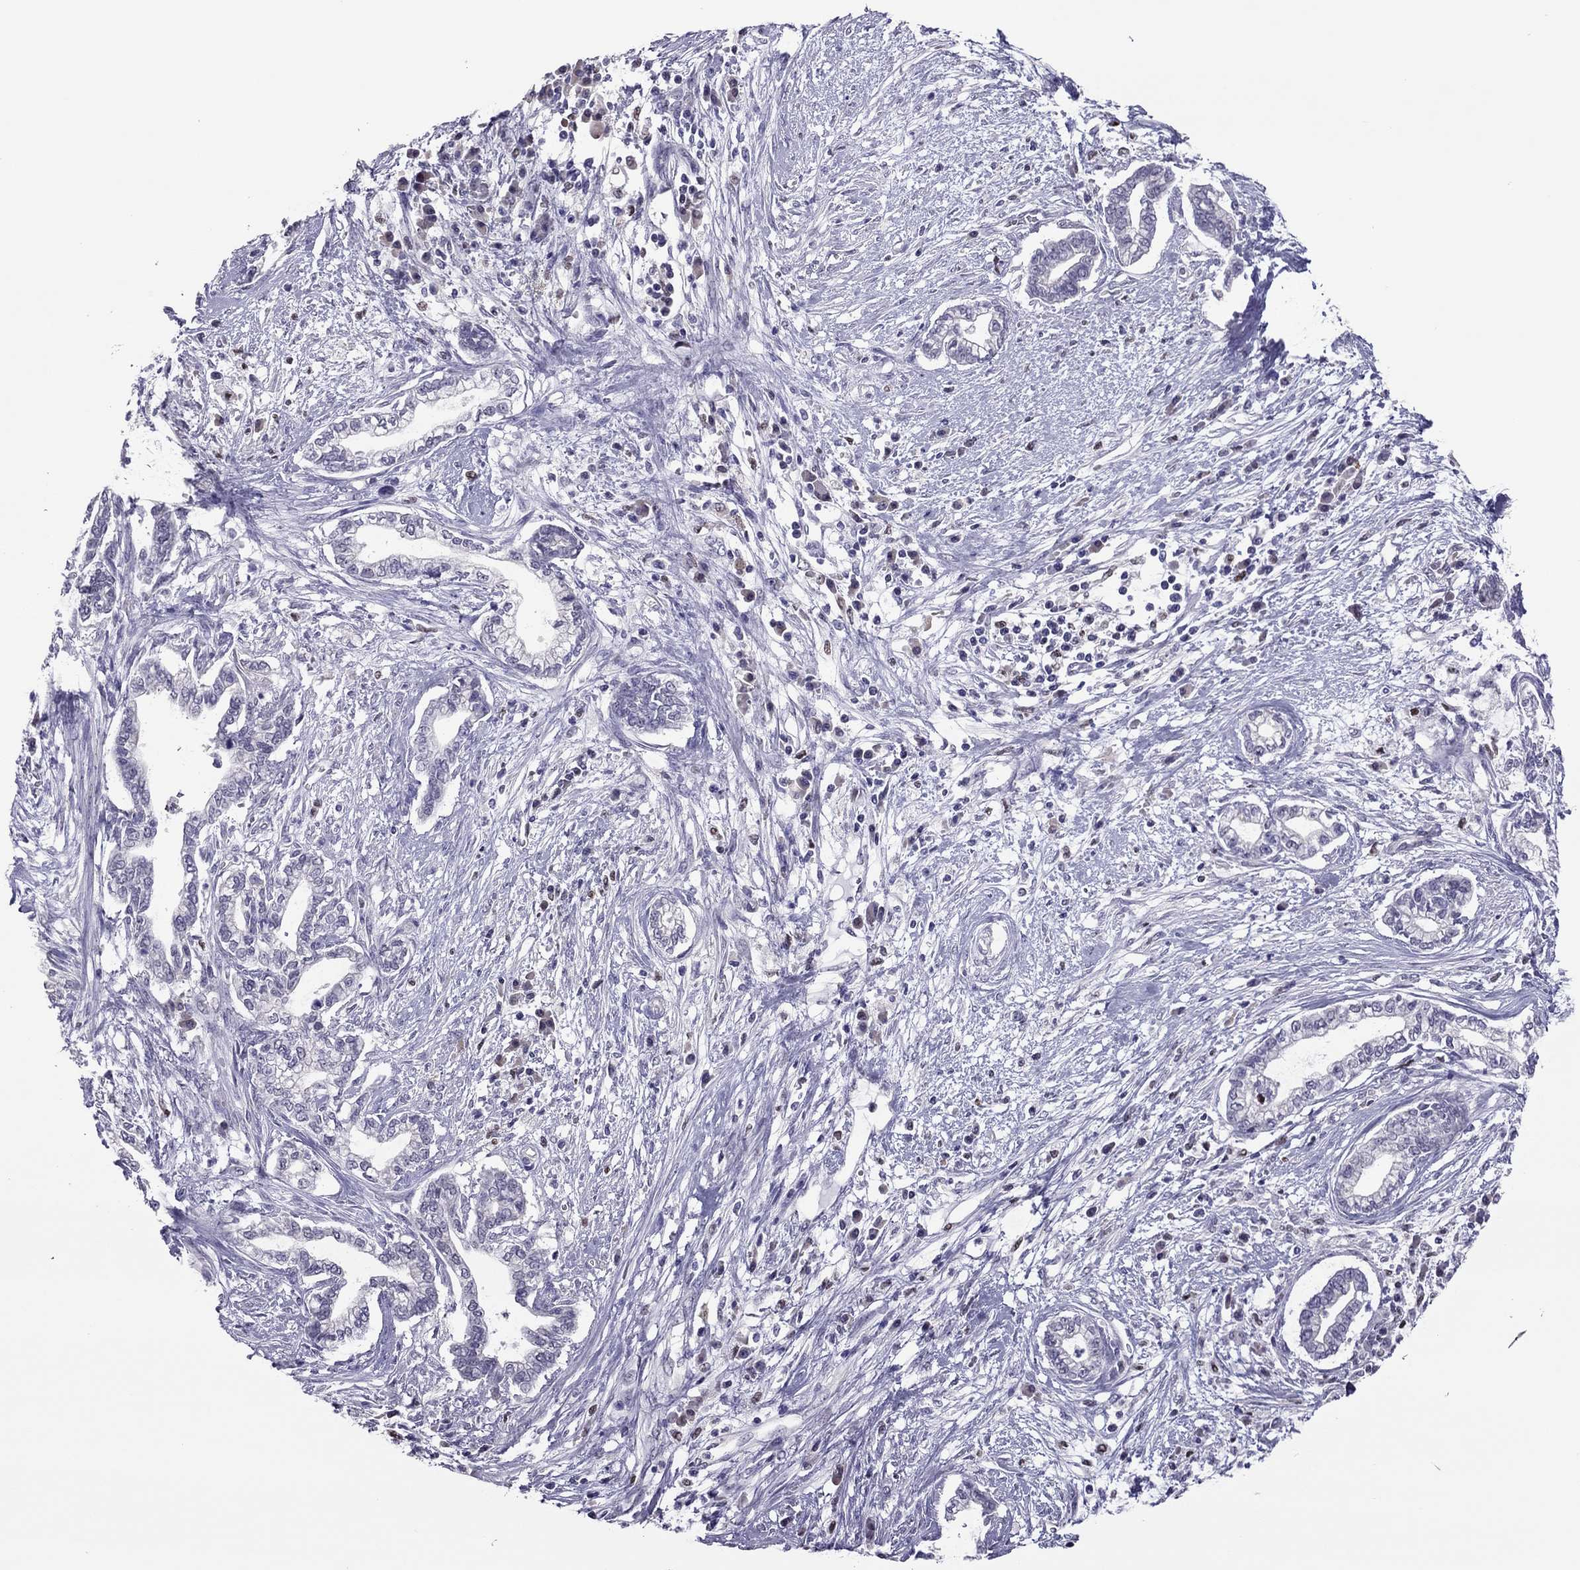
{"staining": {"intensity": "negative", "quantity": "none", "location": "none"}, "tissue": "cervical cancer", "cell_type": "Tumor cells", "image_type": "cancer", "snomed": [{"axis": "morphology", "description": "Adenocarcinoma, NOS"}, {"axis": "topography", "description": "Cervix"}], "caption": "This is an IHC micrograph of human adenocarcinoma (cervical). There is no positivity in tumor cells.", "gene": "SPINT3", "patient": {"sex": "female", "age": 62}}